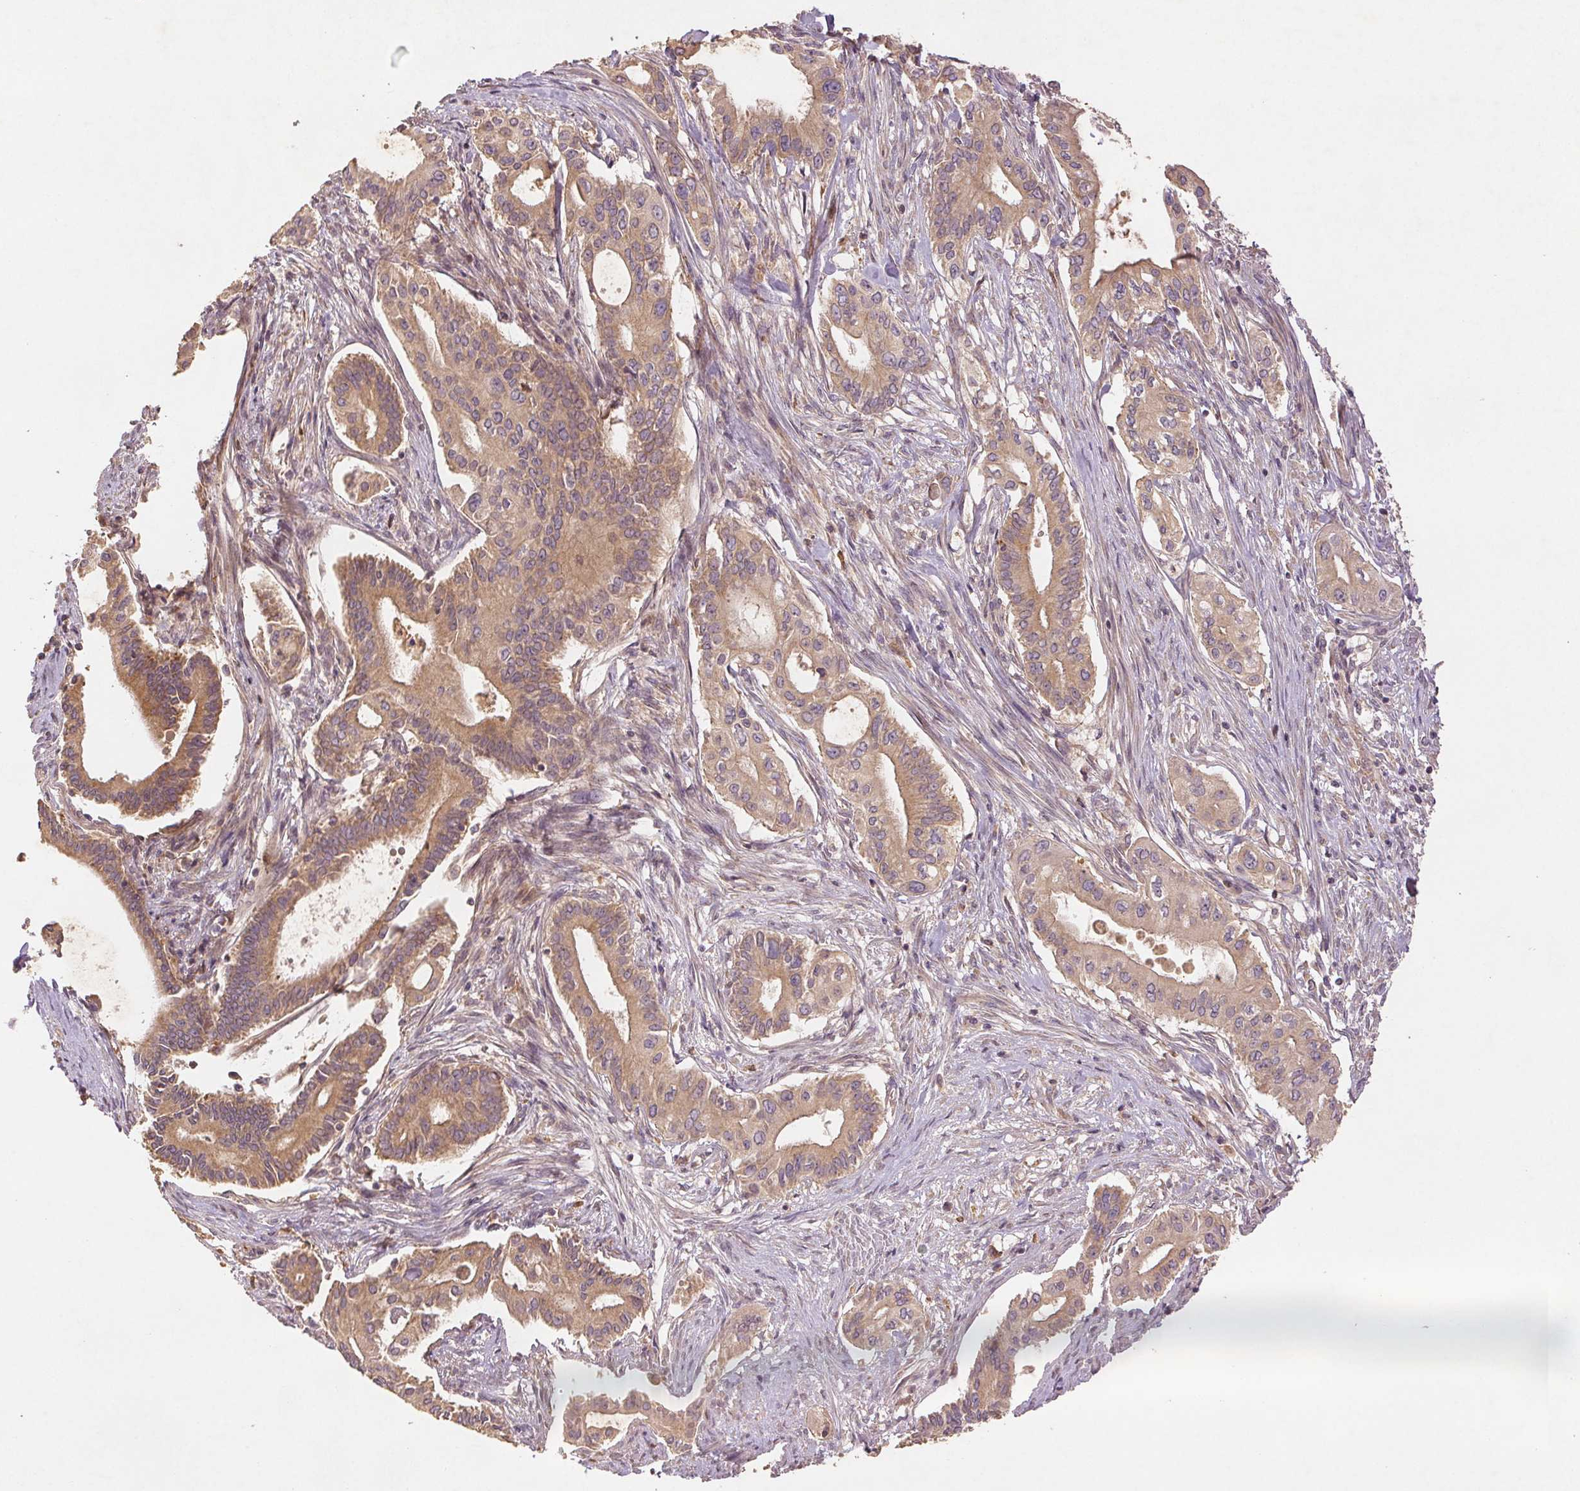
{"staining": {"intensity": "moderate", "quantity": ">75%", "location": "cytoplasmic/membranous"}, "tissue": "pancreatic cancer", "cell_type": "Tumor cells", "image_type": "cancer", "snomed": [{"axis": "morphology", "description": "Adenocarcinoma, NOS"}, {"axis": "topography", "description": "Pancreas"}], "caption": "An immunohistochemistry image of neoplastic tissue is shown. Protein staining in brown labels moderate cytoplasmic/membranous positivity in pancreatic adenocarcinoma within tumor cells. The staining was performed using DAB, with brown indicating positive protein expression. Nuclei are stained blue with hematoxylin.", "gene": "YIF1B", "patient": {"sex": "female", "age": 68}}